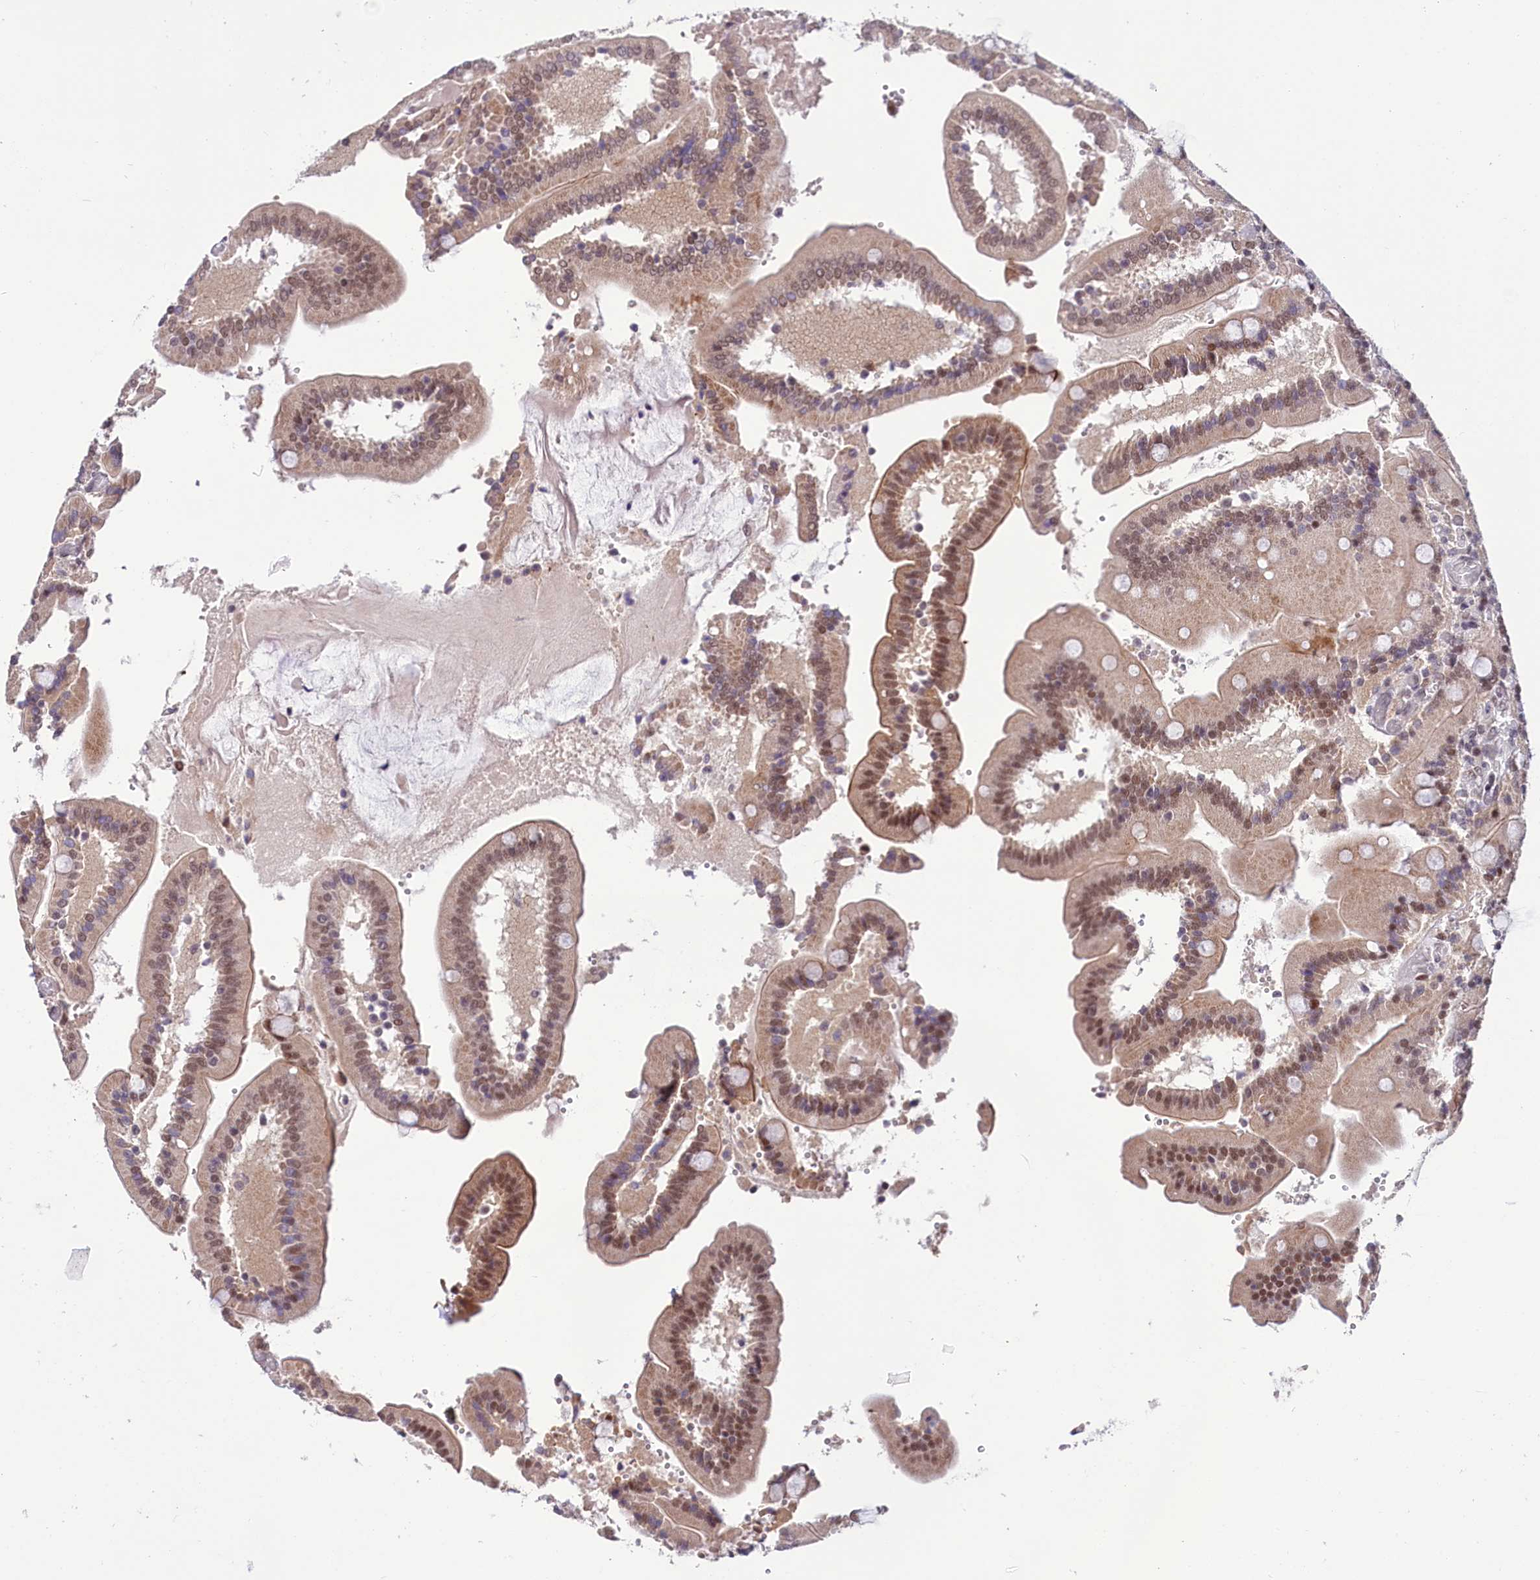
{"staining": {"intensity": "moderate", "quantity": ">75%", "location": "cytoplasmic/membranous,nuclear"}, "tissue": "duodenum", "cell_type": "Glandular cells", "image_type": "normal", "snomed": [{"axis": "morphology", "description": "Normal tissue, NOS"}, {"axis": "topography", "description": "Duodenum"}], "caption": "This image exhibits immunohistochemistry (IHC) staining of normal human duodenum, with medium moderate cytoplasmic/membranous,nuclear expression in about >75% of glandular cells.", "gene": "SCAF11", "patient": {"sex": "female", "age": 62}}